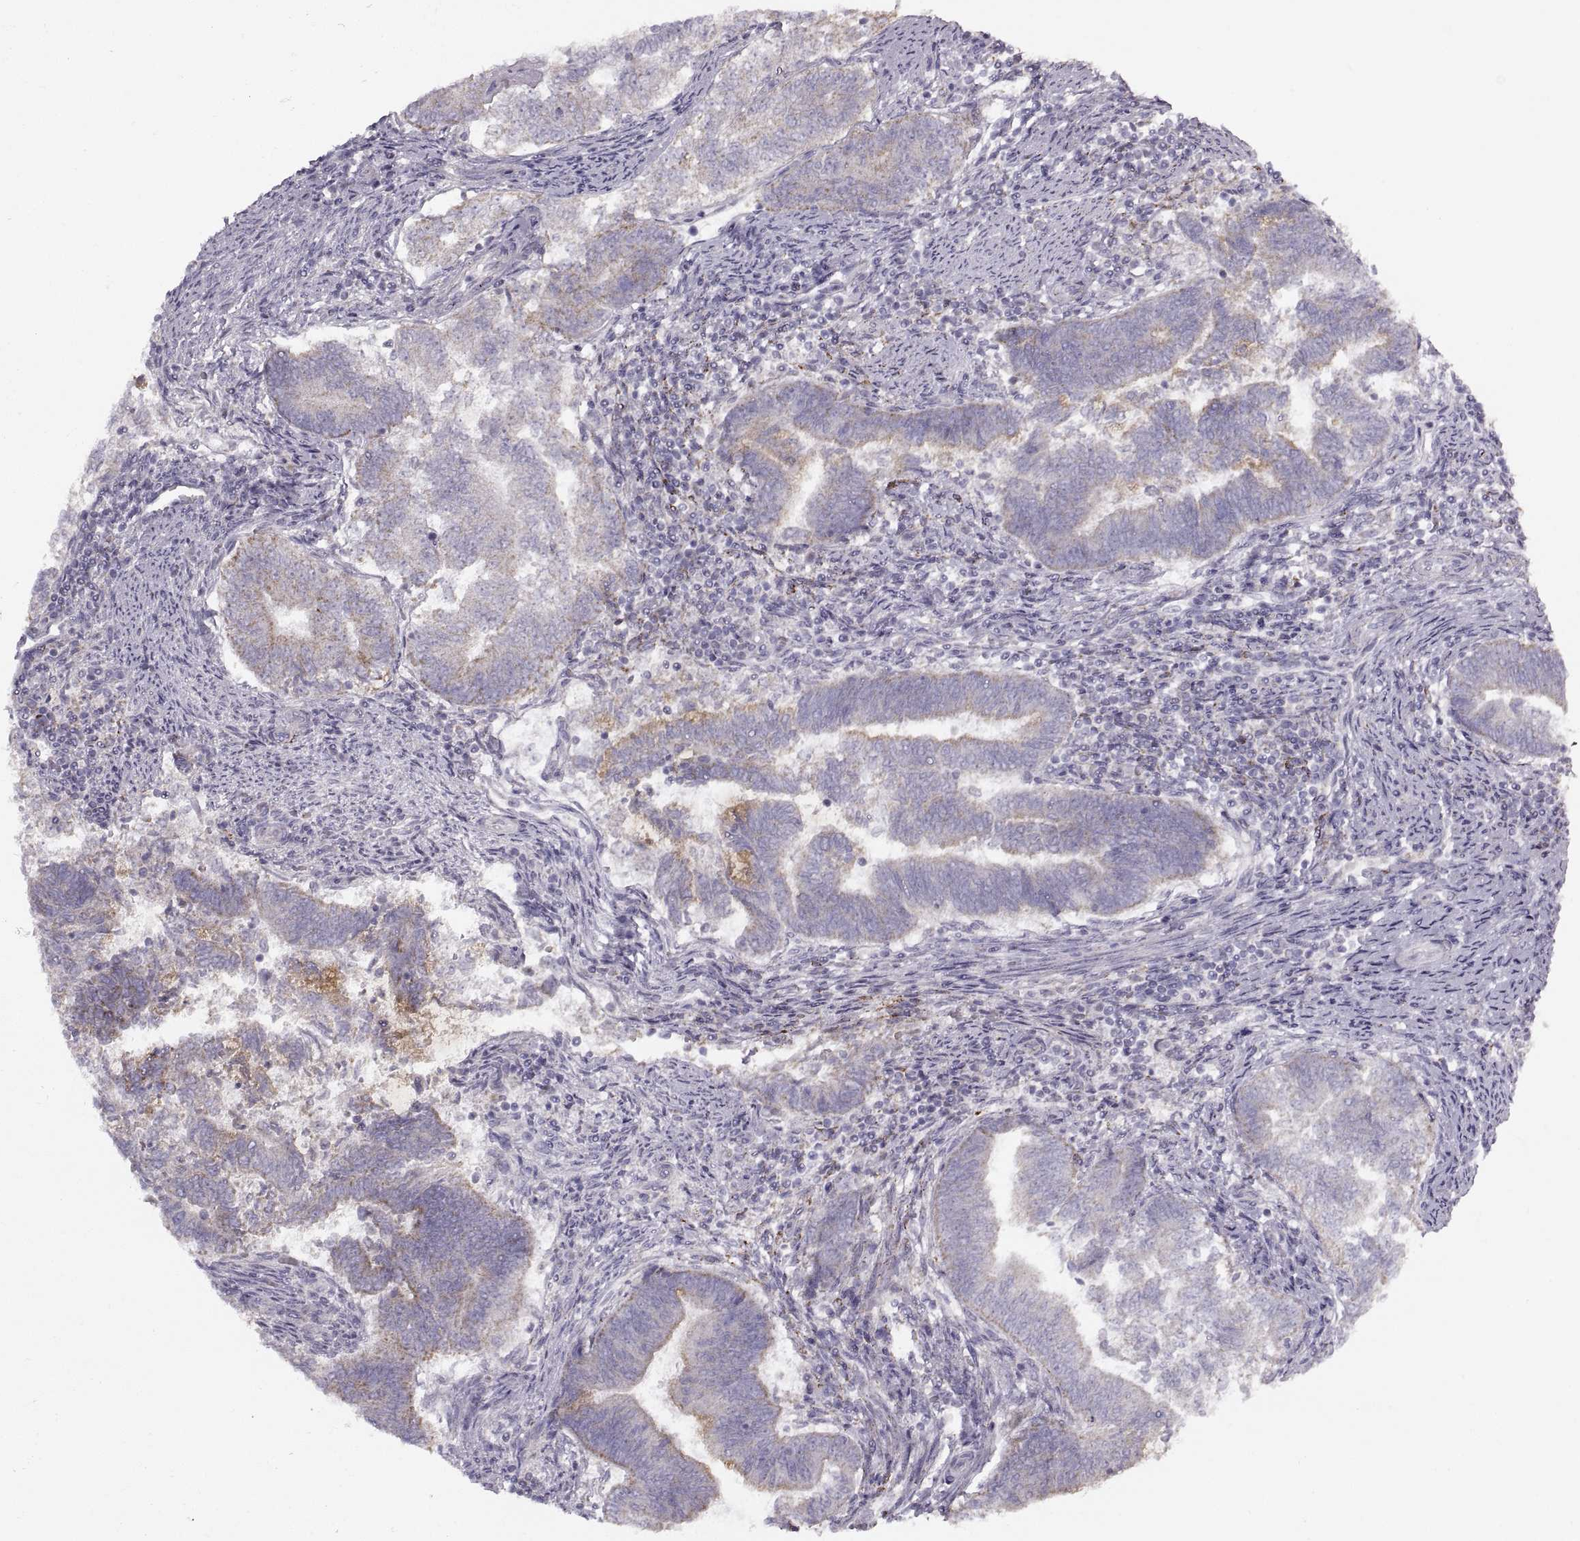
{"staining": {"intensity": "negative", "quantity": "none", "location": "none"}, "tissue": "endometrial cancer", "cell_type": "Tumor cells", "image_type": "cancer", "snomed": [{"axis": "morphology", "description": "Adenocarcinoma, NOS"}, {"axis": "topography", "description": "Endometrium"}], "caption": "Endometrial cancer was stained to show a protein in brown. There is no significant staining in tumor cells.", "gene": "PIERCE1", "patient": {"sex": "female", "age": 65}}